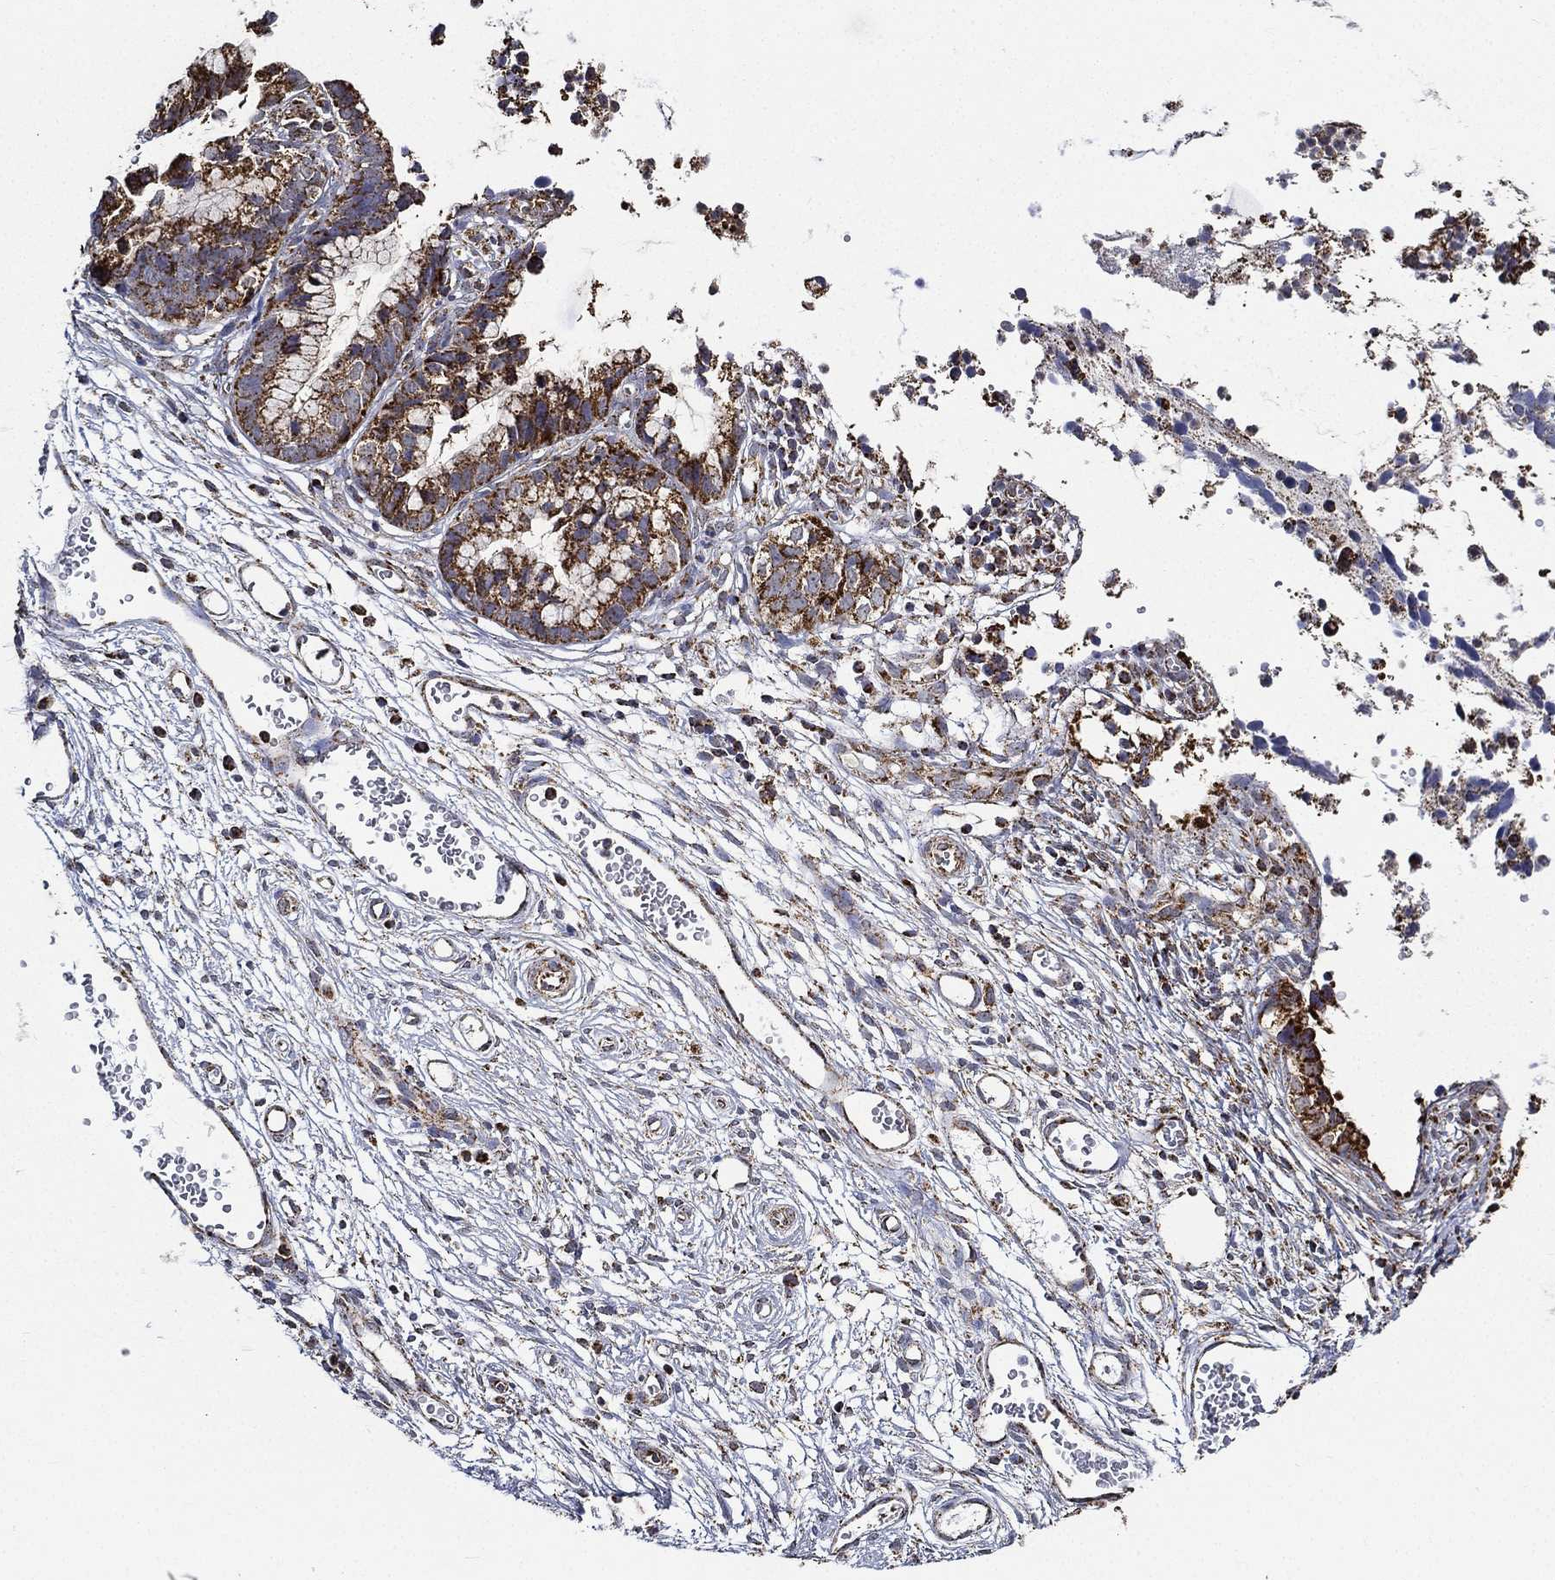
{"staining": {"intensity": "strong", "quantity": "<25%", "location": "cytoplasmic/membranous"}, "tissue": "cervical cancer", "cell_type": "Tumor cells", "image_type": "cancer", "snomed": [{"axis": "morphology", "description": "Adenocarcinoma, NOS"}, {"axis": "topography", "description": "Cervix"}], "caption": "A high-resolution micrograph shows immunohistochemistry staining of cervical adenocarcinoma, which demonstrates strong cytoplasmic/membranous expression in approximately <25% of tumor cells. (DAB IHC, brown staining for protein, blue staining for nuclei).", "gene": "NDUFAB1", "patient": {"sex": "female", "age": 44}}